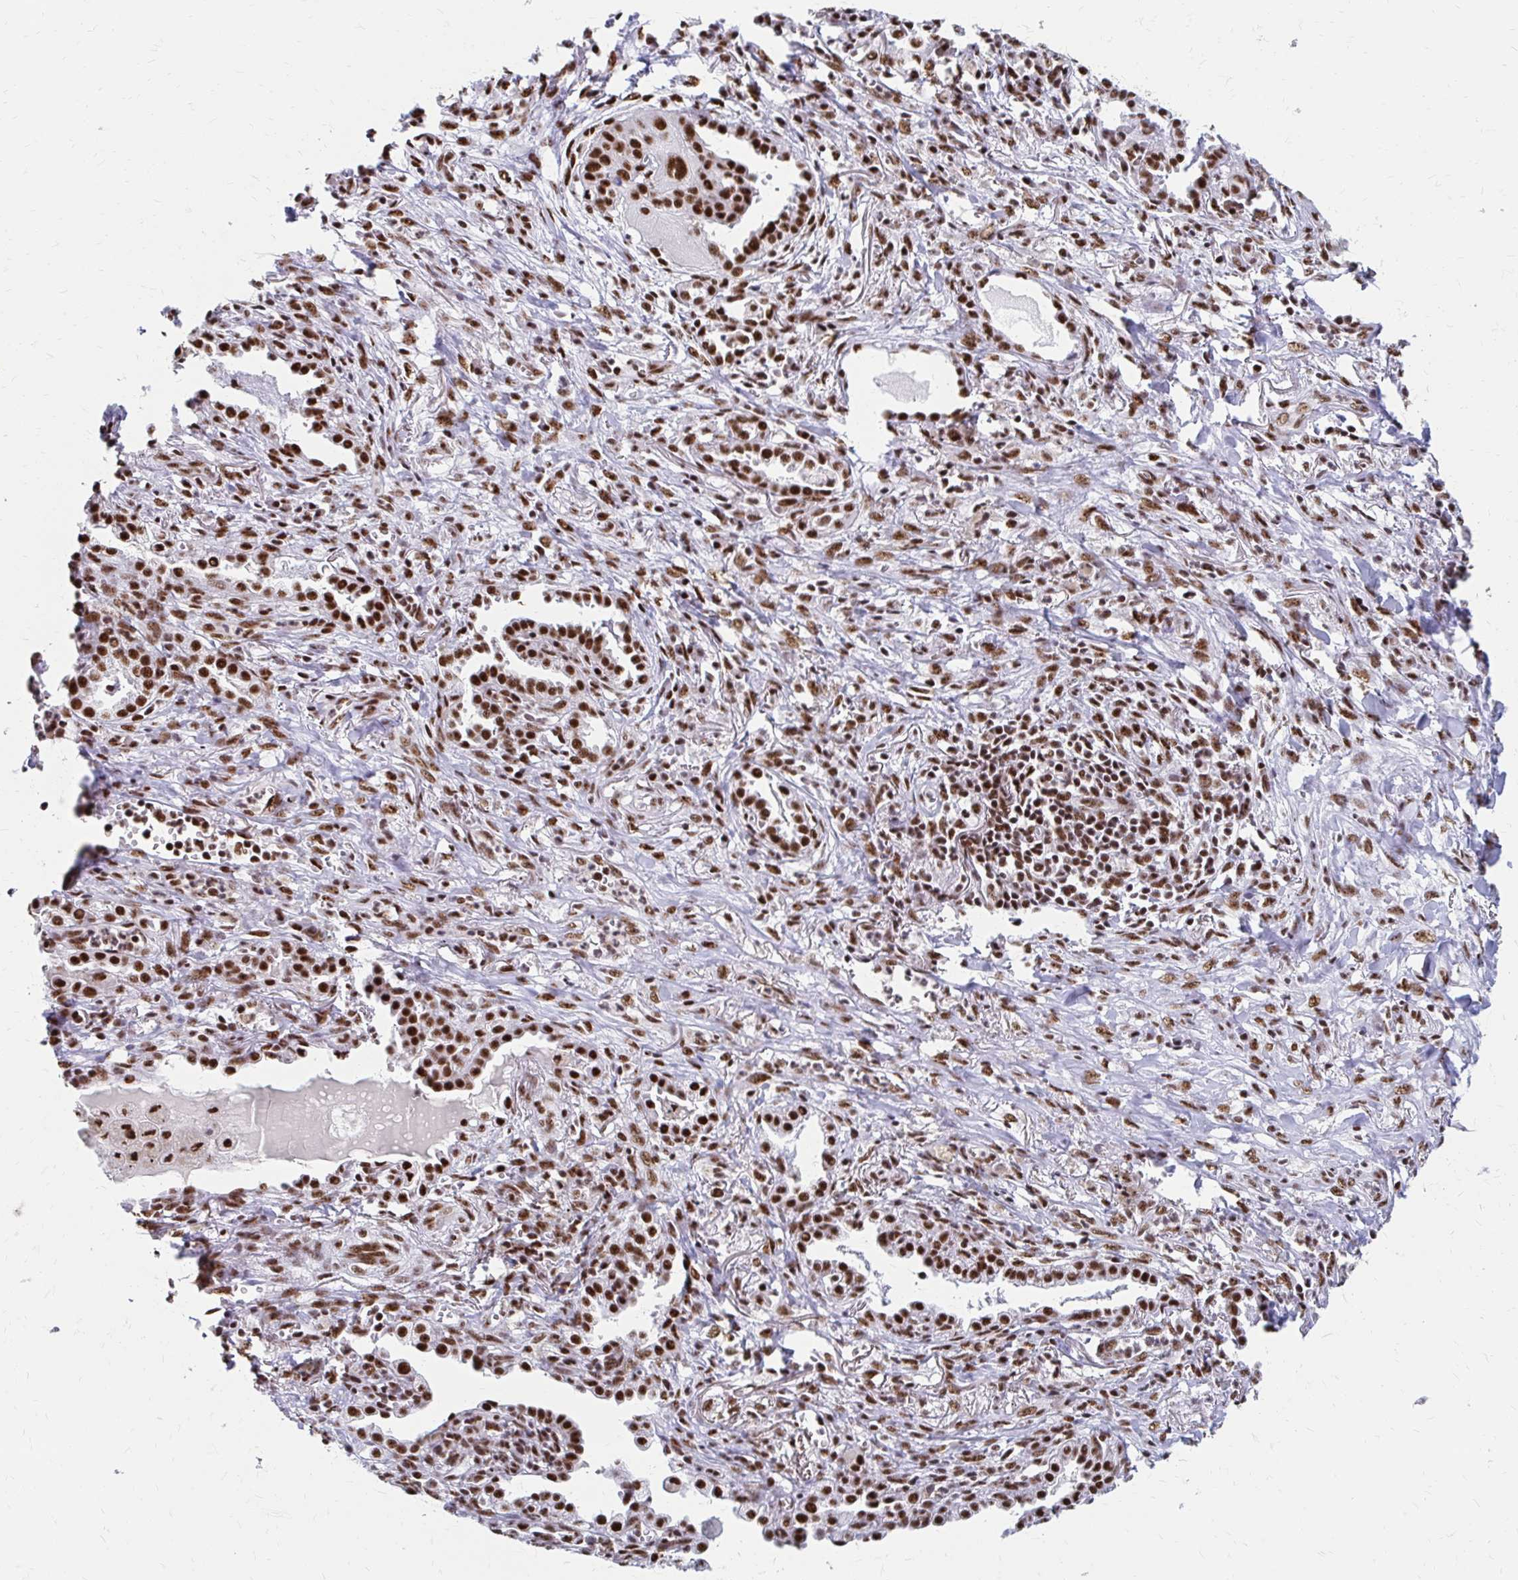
{"staining": {"intensity": "moderate", "quantity": ">75%", "location": "nuclear"}, "tissue": "lung cancer", "cell_type": "Tumor cells", "image_type": "cancer", "snomed": [{"axis": "morphology", "description": "Squamous cell carcinoma, NOS"}, {"axis": "topography", "description": "Lung"}], "caption": "A brown stain highlights moderate nuclear expression of a protein in squamous cell carcinoma (lung) tumor cells. (Stains: DAB (3,3'-diaminobenzidine) in brown, nuclei in blue, Microscopy: brightfield microscopy at high magnification).", "gene": "CNKSR3", "patient": {"sex": "male", "age": 71}}